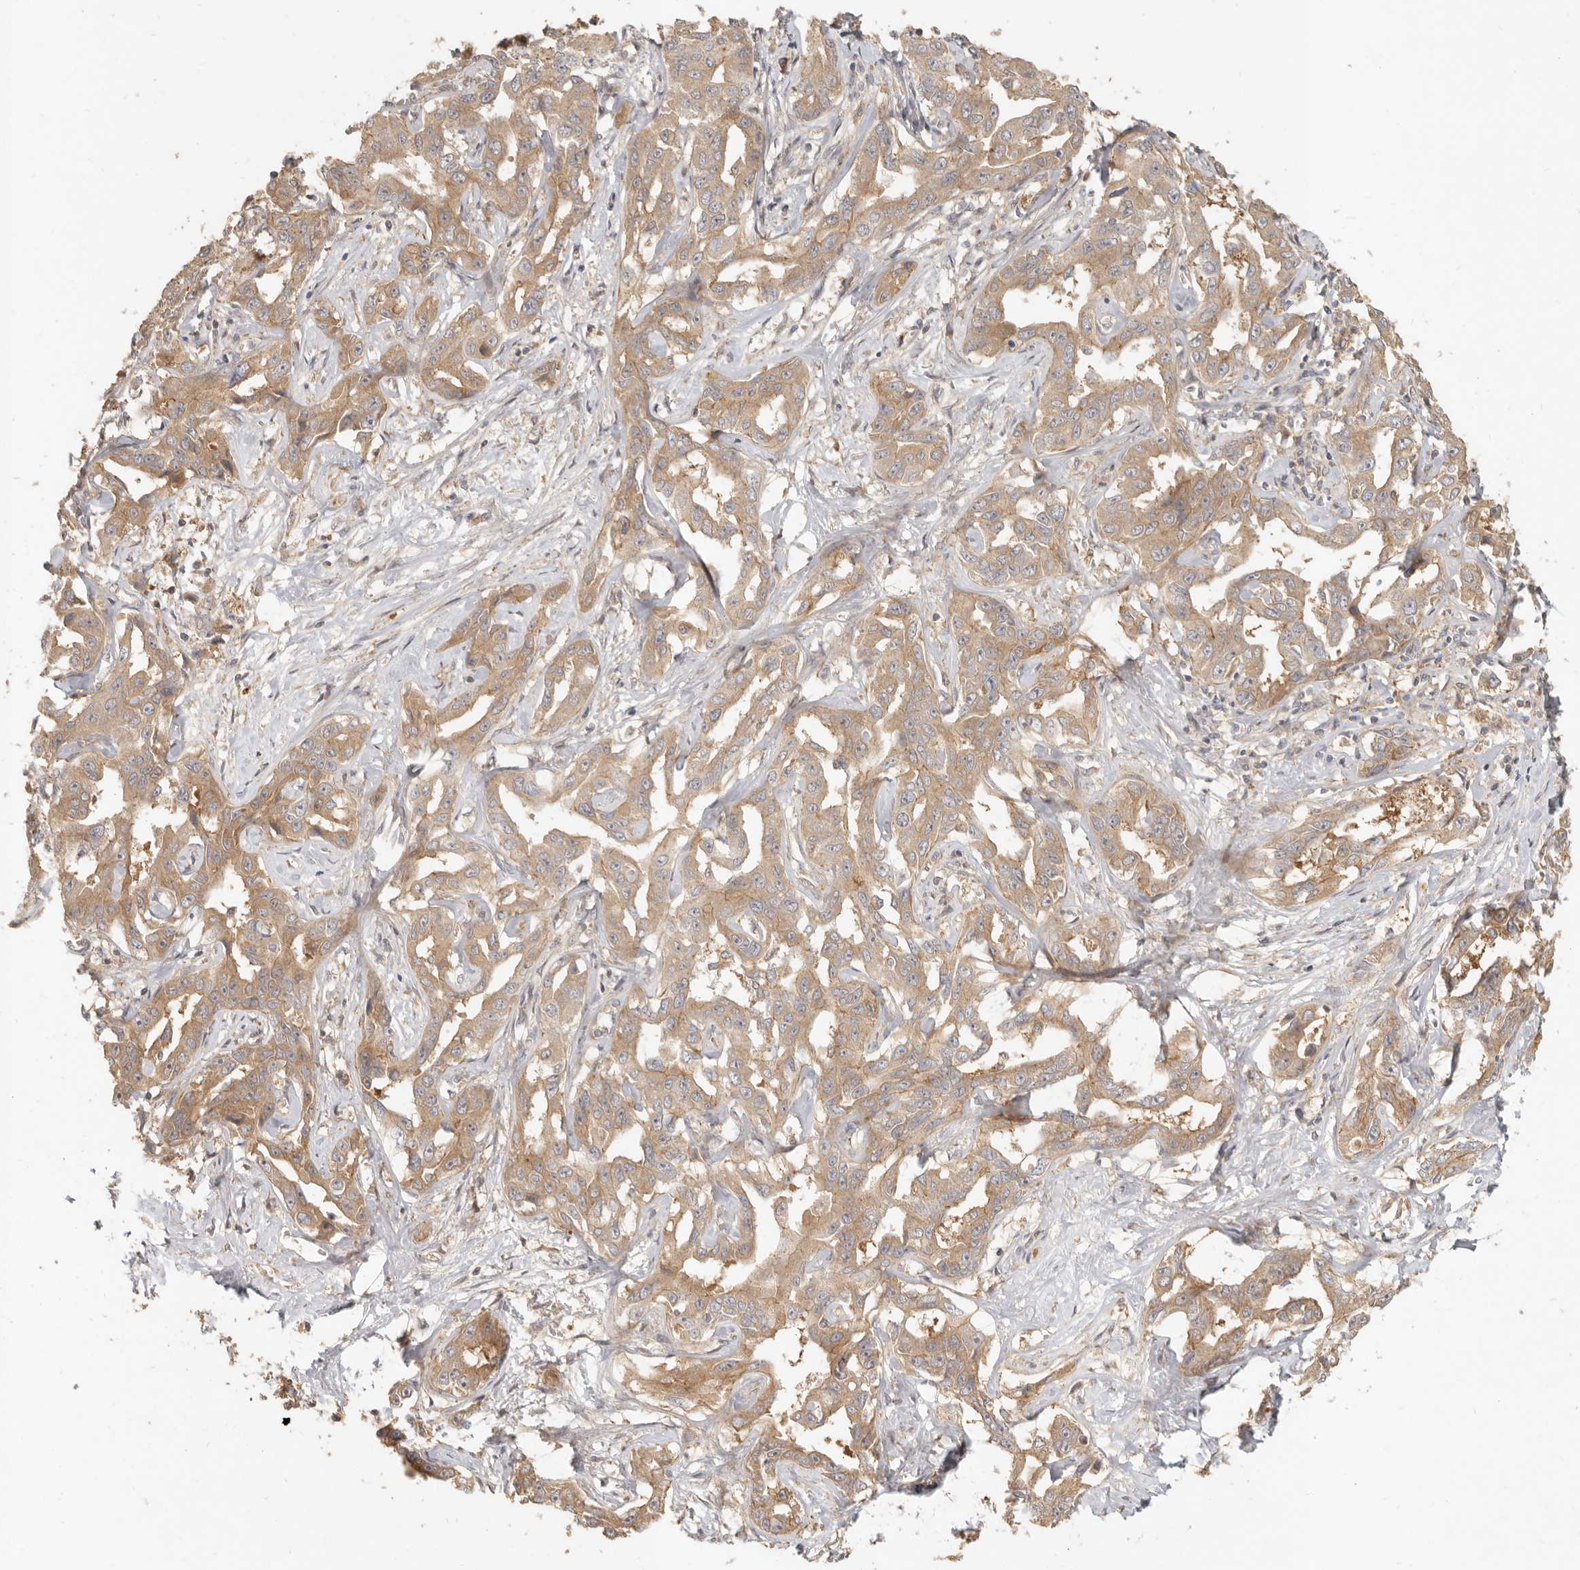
{"staining": {"intensity": "moderate", "quantity": ">75%", "location": "cytoplasmic/membranous"}, "tissue": "liver cancer", "cell_type": "Tumor cells", "image_type": "cancer", "snomed": [{"axis": "morphology", "description": "Cholangiocarcinoma"}, {"axis": "topography", "description": "Liver"}], "caption": "This is a micrograph of immunohistochemistry staining of cholangiocarcinoma (liver), which shows moderate positivity in the cytoplasmic/membranous of tumor cells.", "gene": "VIPR1", "patient": {"sex": "male", "age": 59}}